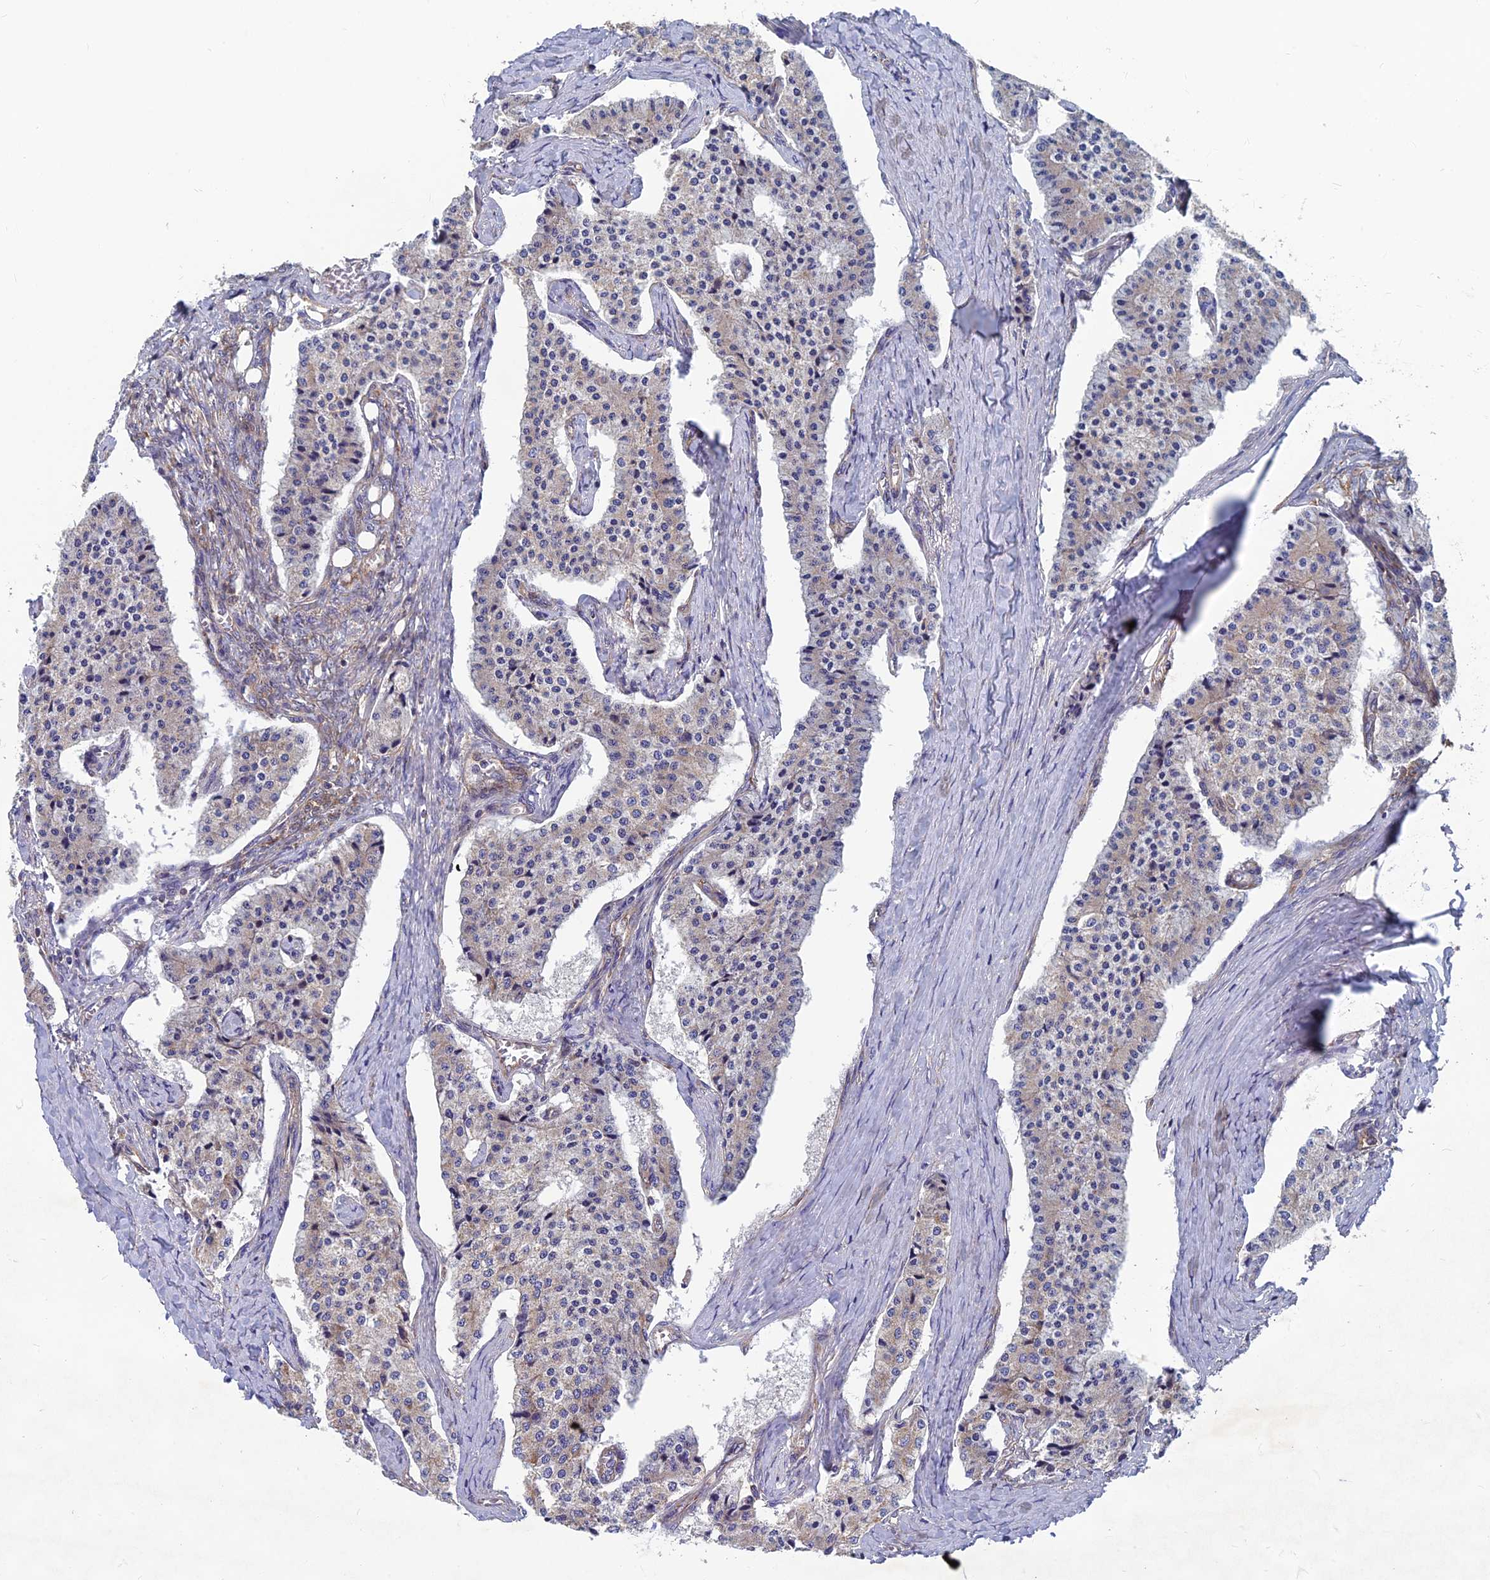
{"staining": {"intensity": "weak", "quantity": "25%-75%", "location": "cytoplasmic/membranous"}, "tissue": "carcinoid", "cell_type": "Tumor cells", "image_type": "cancer", "snomed": [{"axis": "morphology", "description": "Carcinoid, malignant, NOS"}, {"axis": "topography", "description": "Colon"}], "caption": "Carcinoid tissue reveals weak cytoplasmic/membranous positivity in about 25%-75% of tumor cells, visualized by immunohistochemistry.", "gene": "MRPS9", "patient": {"sex": "female", "age": 52}}